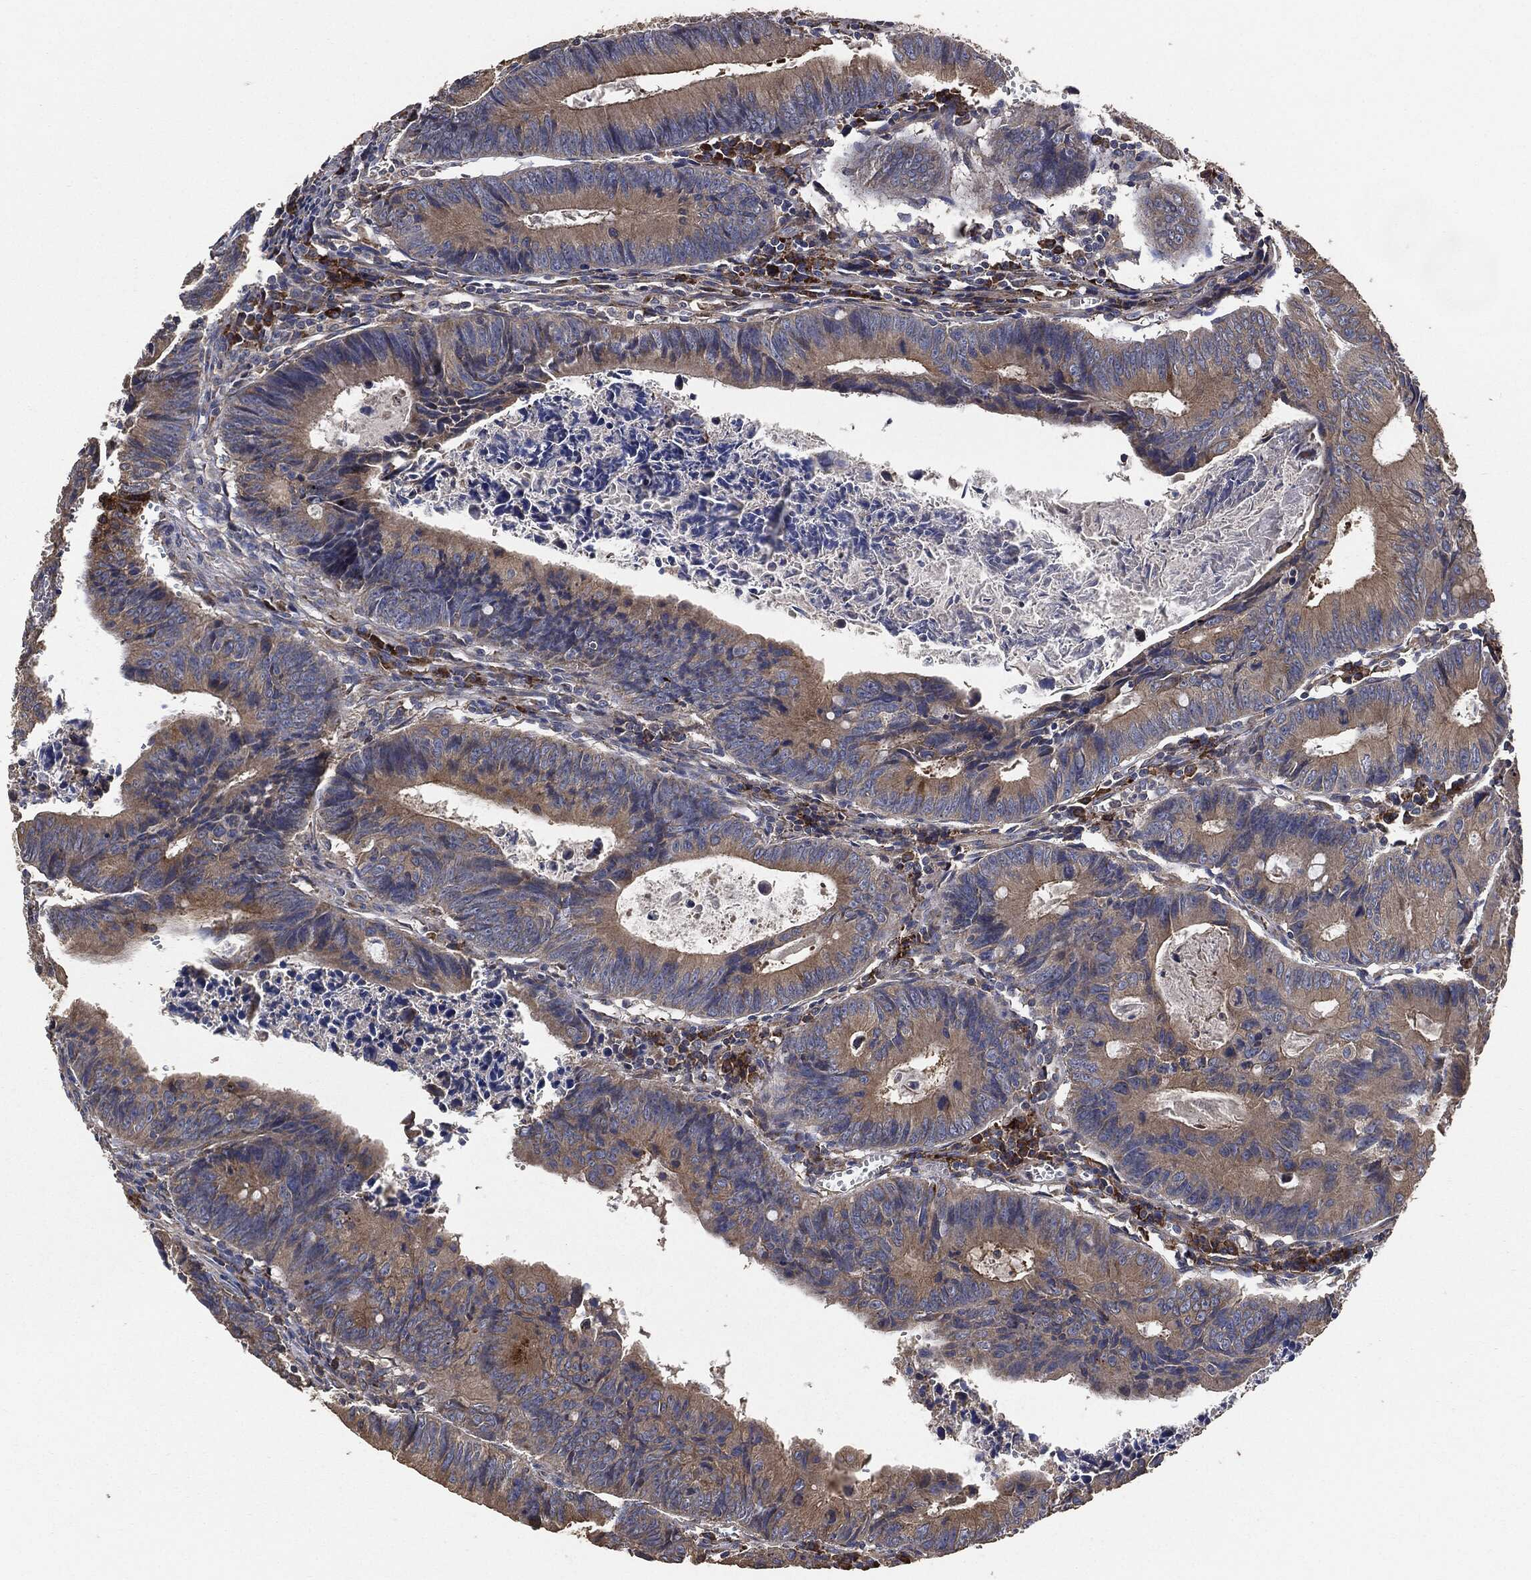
{"staining": {"intensity": "moderate", "quantity": "25%-75%", "location": "cytoplasmic/membranous"}, "tissue": "colorectal cancer", "cell_type": "Tumor cells", "image_type": "cancer", "snomed": [{"axis": "morphology", "description": "Adenocarcinoma, NOS"}, {"axis": "topography", "description": "Colon"}], "caption": "Colorectal cancer (adenocarcinoma) tissue shows moderate cytoplasmic/membranous staining in about 25%-75% of tumor cells (Brightfield microscopy of DAB IHC at high magnification).", "gene": "STK3", "patient": {"sex": "female", "age": 87}}